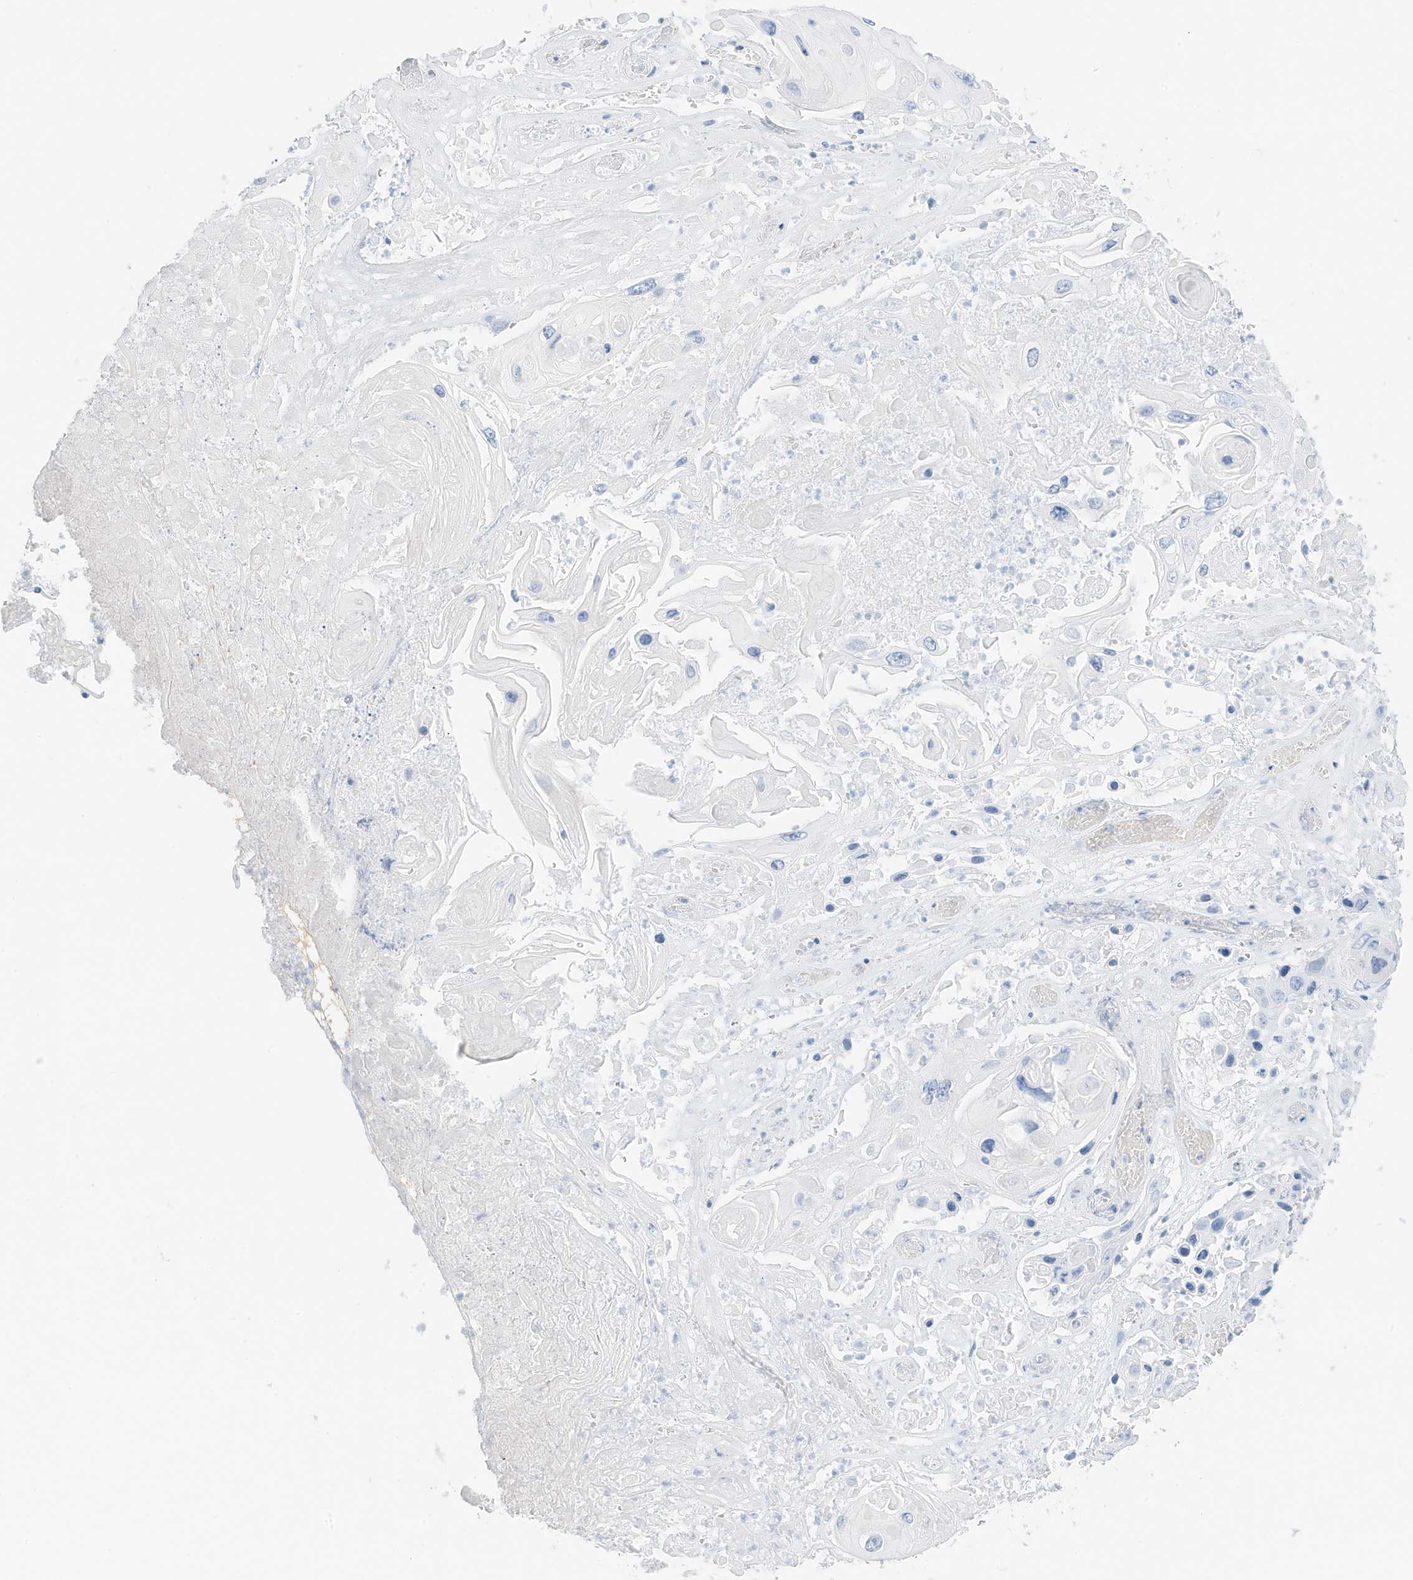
{"staining": {"intensity": "negative", "quantity": "none", "location": "none"}, "tissue": "skin cancer", "cell_type": "Tumor cells", "image_type": "cancer", "snomed": [{"axis": "morphology", "description": "Squamous cell carcinoma, NOS"}, {"axis": "topography", "description": "Skin"}], "caption": "Immunohistochemistry (IHC) image of neoplastic tissue: human squamous cell carcinoma (skin) stained with DAB (3,3'-diaminobenzidine) exhibits no significant protein staining in tumor cells. The staining is performed using DAB (3,3'-diaminobenzidine) brown chromogen with nuclei counter-stained in using hematoxylin.", "gene": "SLC22A13", "patient": {"sex": "male", "age": 55}}